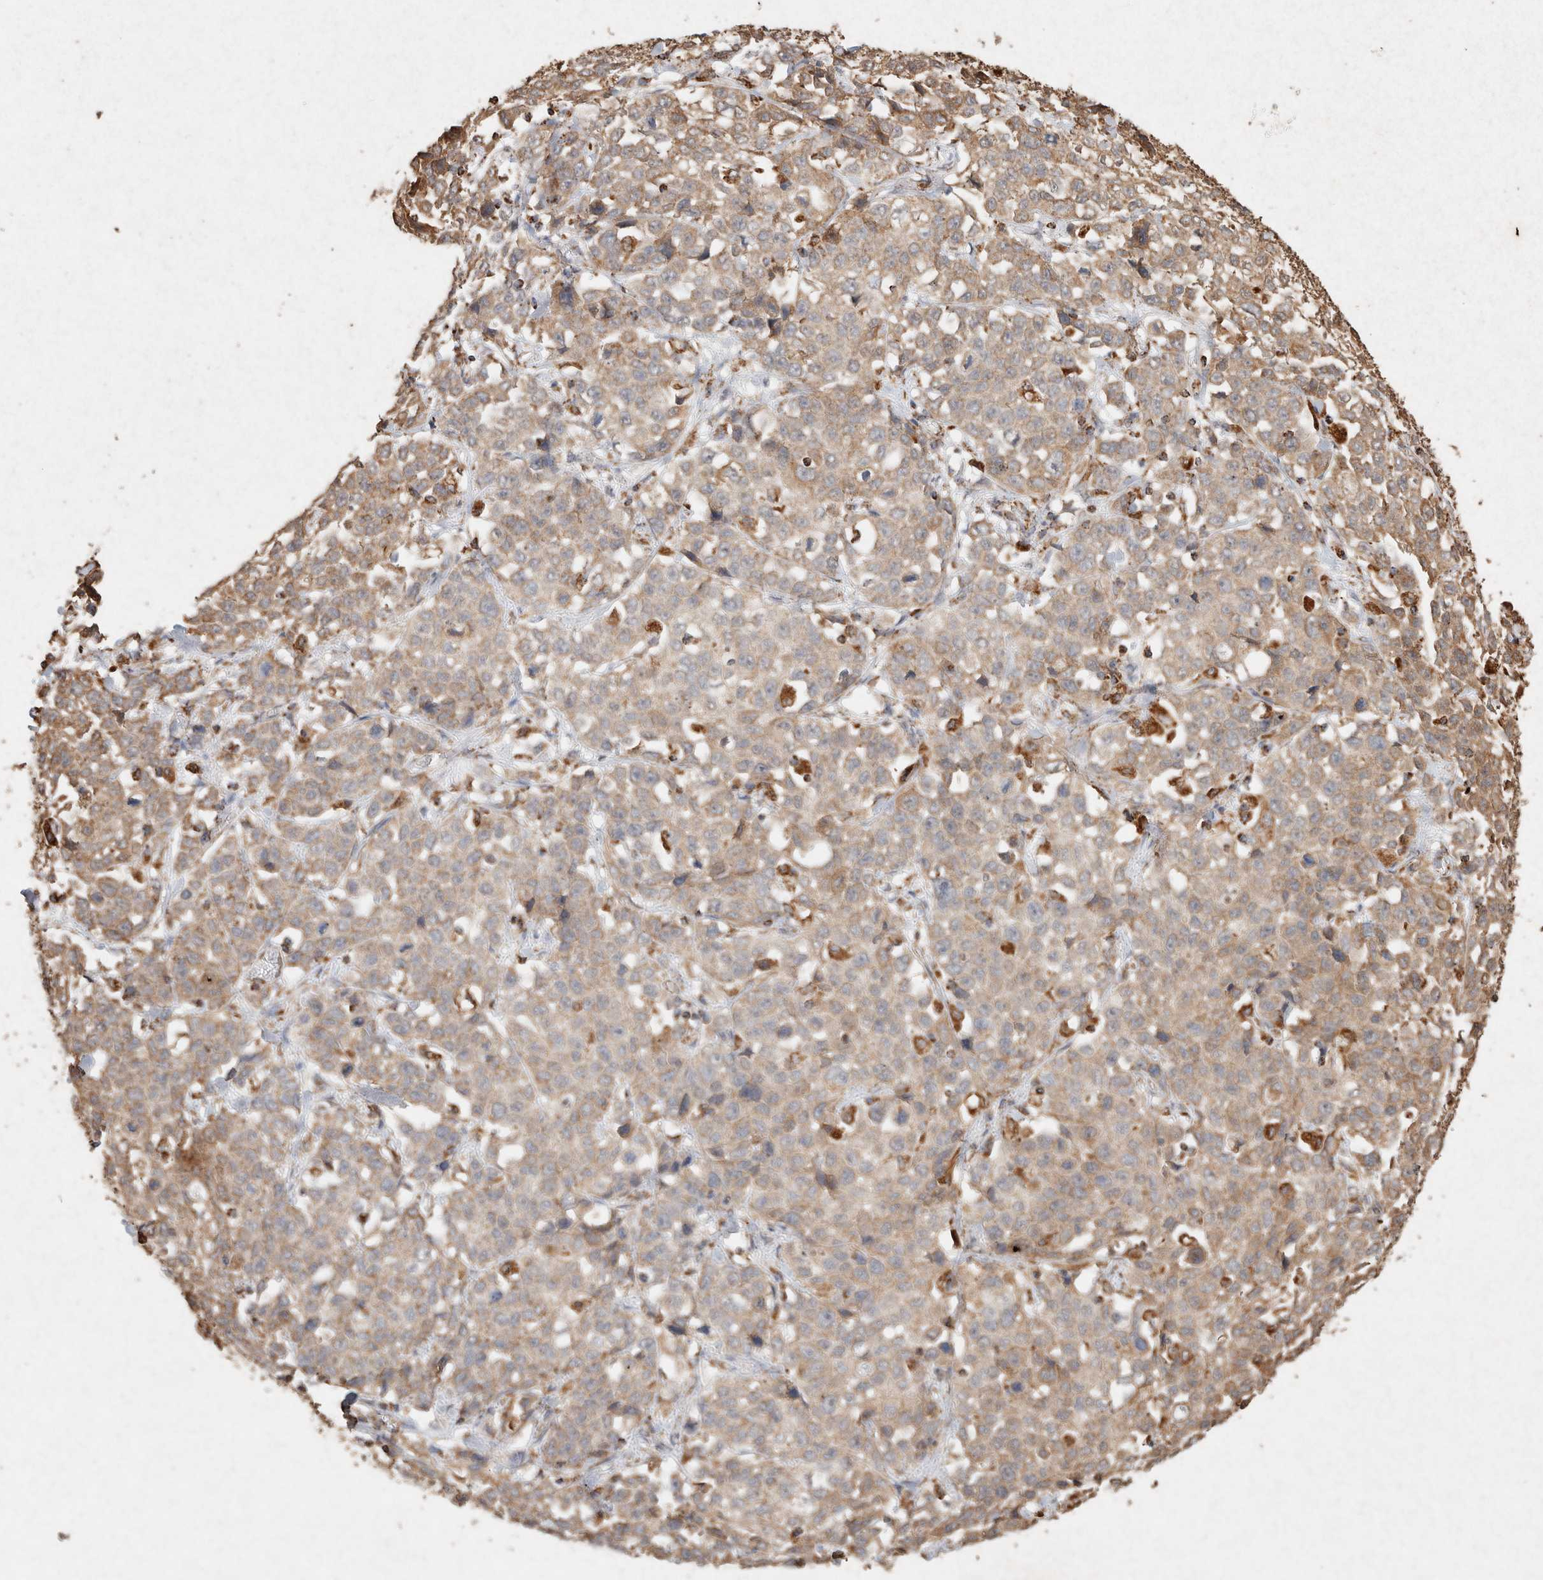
{"staining": {"intensity": "weak", "quantity": "<25%", "location": "cytoplasmic/membranous"}, "tissue": "stomach cancer", "cell_type": "Tumor cells", "image_type": "cancer", "snomed": [{"axis": "morphology", "description": "Normal tissue, NOS"}, {"axis": "morphology", "description": "Adenocarcinoma, NOS"}, {"axis": "topography", "description": "Stomach"}], "caption": "Tumor cells are negative for brown protein staining in stomach cancer. The staining is performed using DAB brown chromogen with nuclei counter-stained in using hematoxylin.", "gene": "SDC2", "patient": {"sex": "male", "age": 48}}